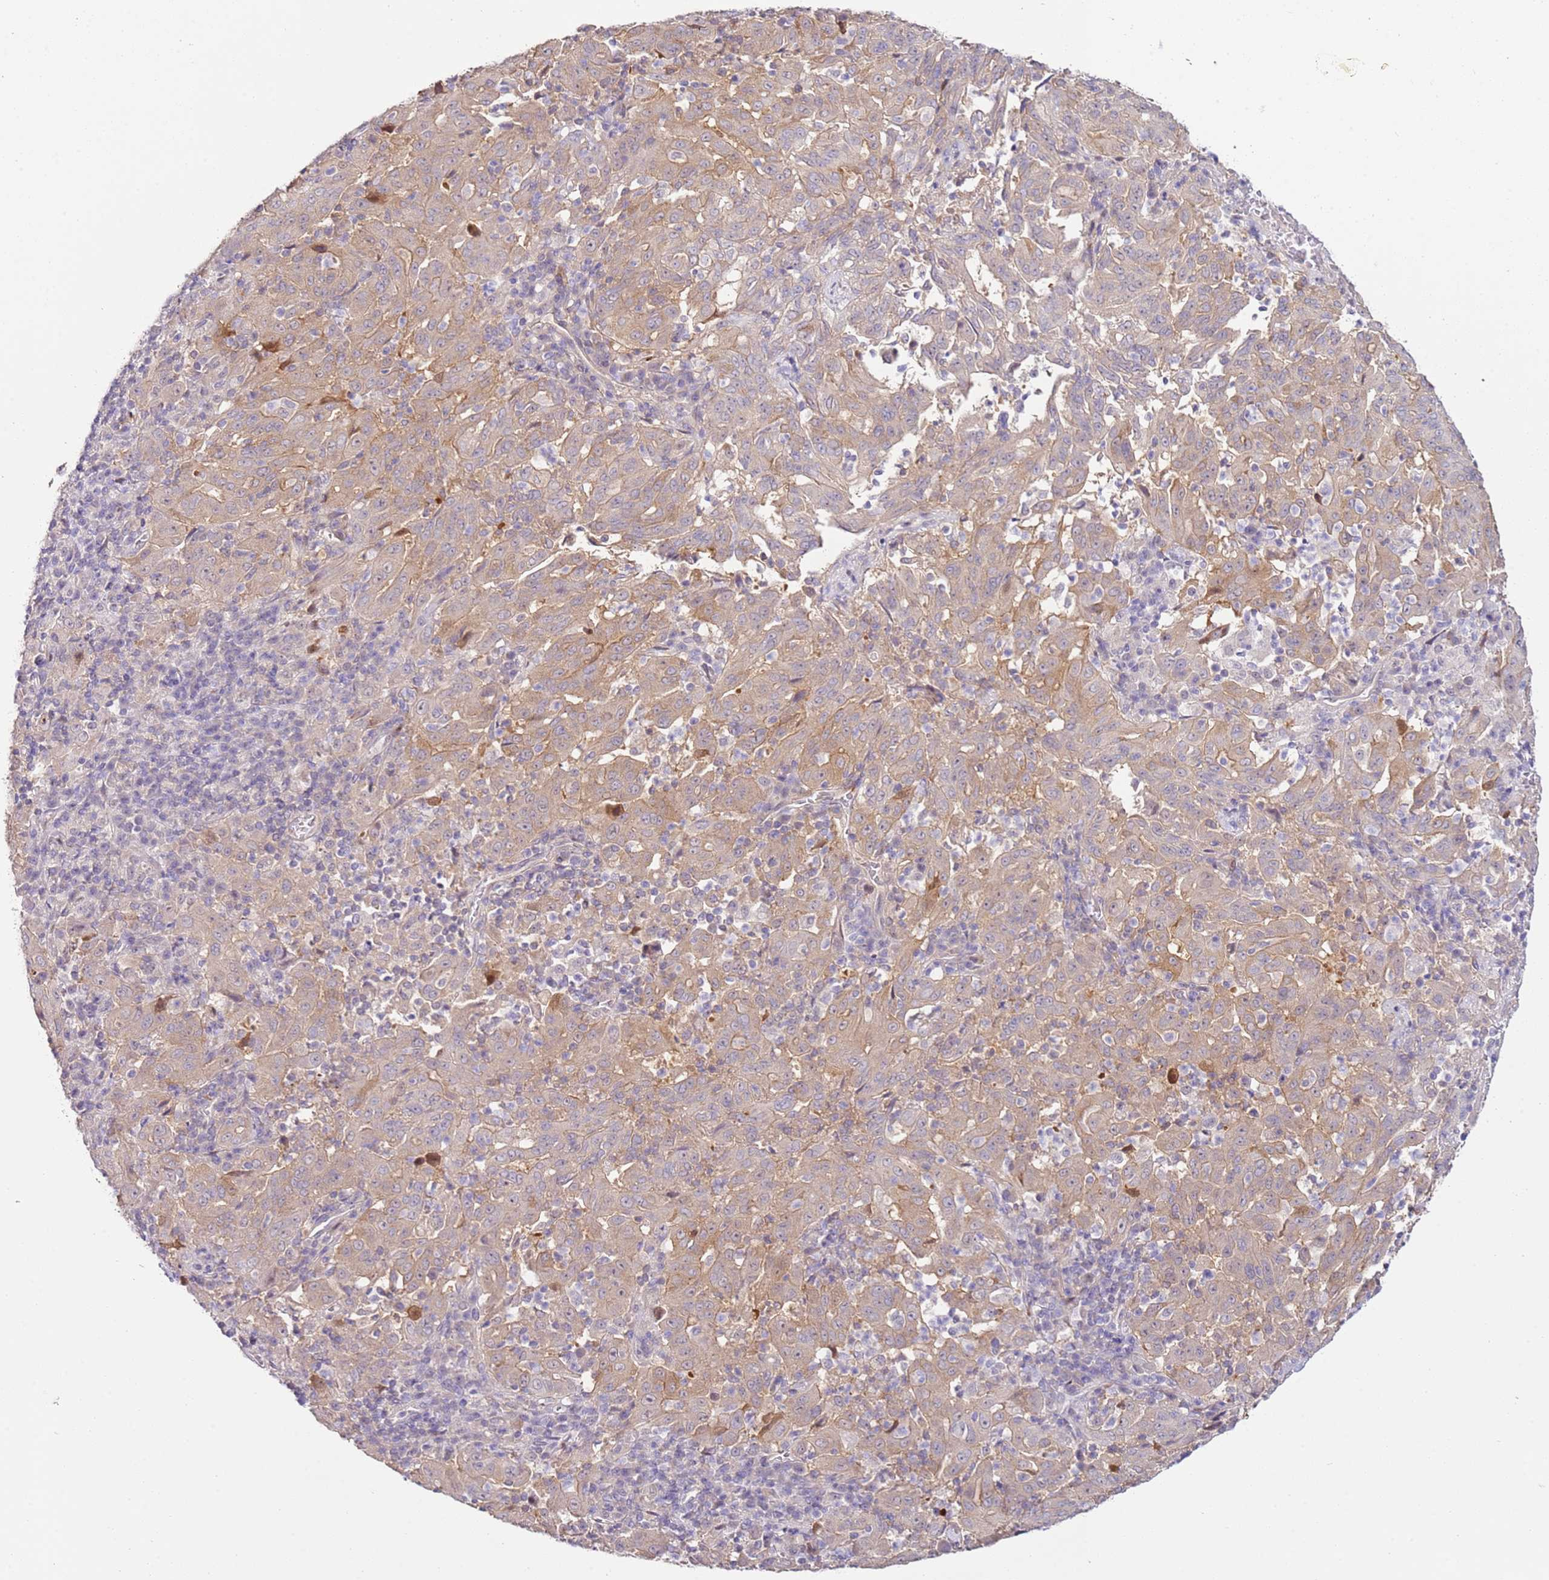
{"staining": {"intensity": "weak", "quantity": "25%-75%", "location": "cytoplasmic/membranous"}, "tissue": "pancreatic cancer", "cell_type": "Tumor cells", "image_type": "cancer", "snomed": [{"axis": "morphology", "description": "Adenocarcinoma, NOS"}, {"axis": "topography", "description": "Pancreas"}], "caption": "Immunohistochemistry image of neoplastic tissue: human adenocarcinoma (pancreatic) stained using immunohistochemistry (IHC) demonstrates low levels of weak protein expression localized specifically in the cytoplasmic/membranous of tumor cells, appearing as a cytoplasmic/membranous brown color.", "gene": "HGD", "patient": {"sex": "male", "age": 63}}